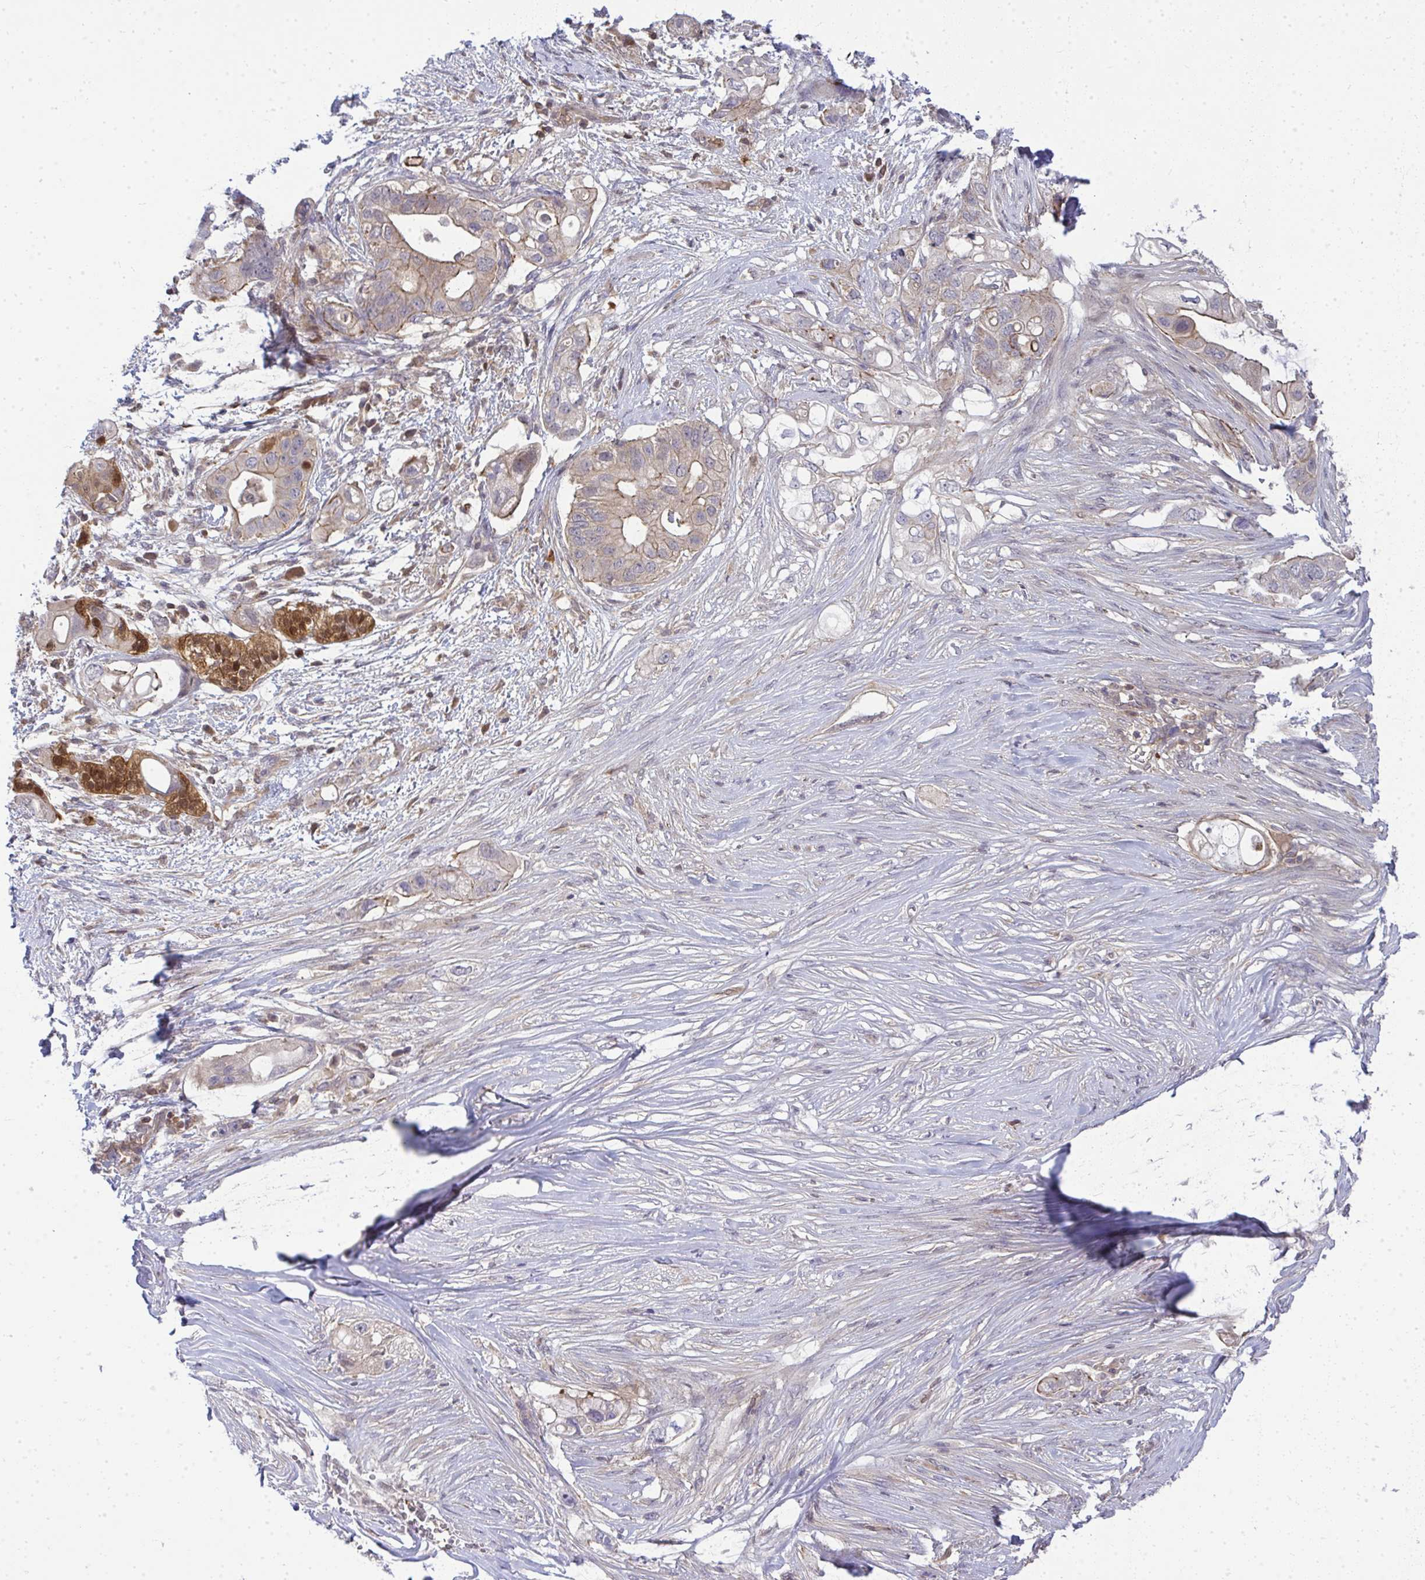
{"staining": {"intensity": "weak", "quantity": "25%-75%", "location": "cytoplasmic/membranous"}, "tissue": "pancreatic cancer", "cell_type": "Tumor cells", "image_type": "cancer", "snomed": [{"axis": "morphology", "description": "Adenocarcinoma, NOS"}, {"axis": "topography", "description": "Pancreas"}], "caption": "Immunohistochemistry (IHC) of adenocarcinoma (pancreatic) demonstrates low levels of weak cytoplasmic/membranous positivity in approximately 25%-75% of tumor cells.", "gene": "HDHD2", "patient": {"sex": "female", "age": 72}}